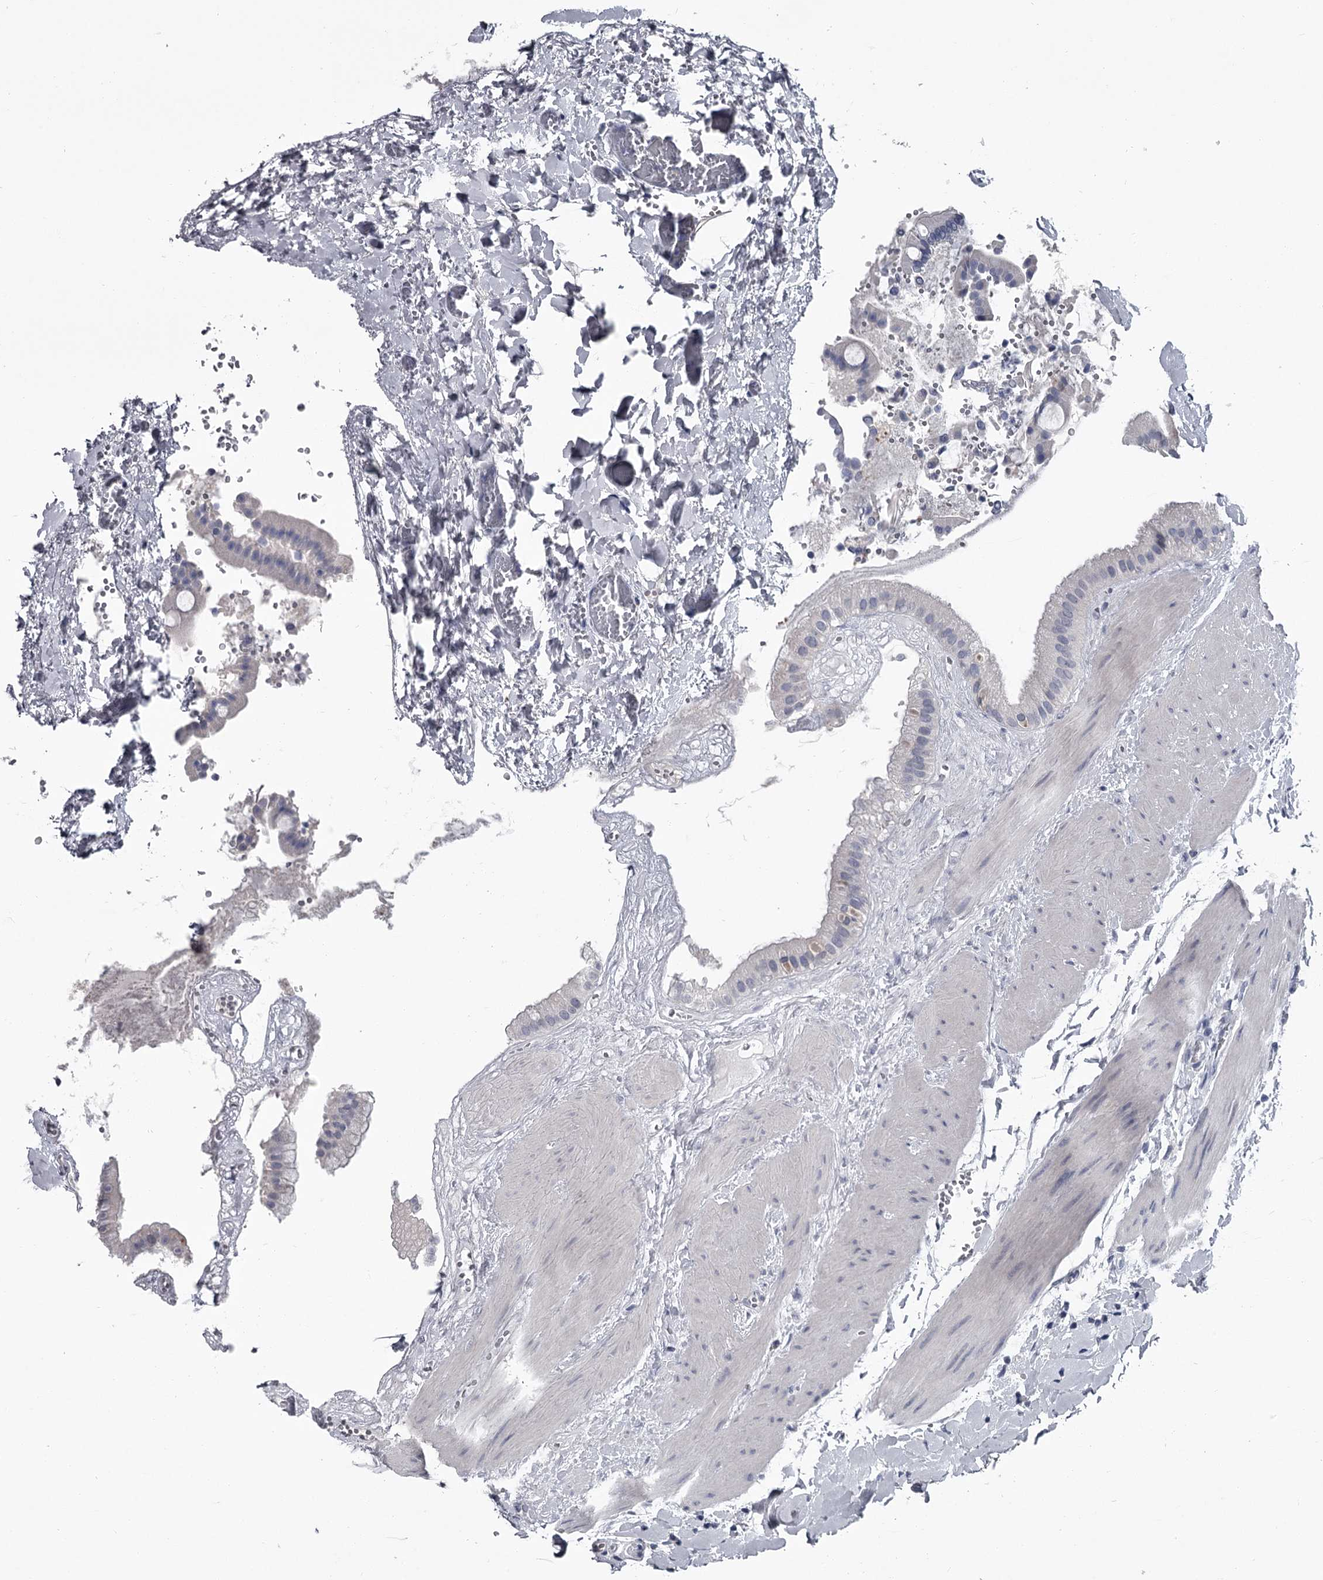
{"staining": {"intensity": "weak", "quantity": "<25%", "location": "cytoplasmic/membranous"}, "tissue": "gallbladder", "cell_type": "Glandular cells", "image_type": "normal", "snomed": [{"axis": "morphology", "description": "Normal tissue, NOS"}, {"axis": "topography", "description": "Gallbladder"}], "caption": "Image shows no significant protein staining in glandular cells of benign gallbladder. (DAB (3,3'-diaminobenzidine) immunohistochemistry (IHC), high magnification).", "gene": "DAO", "patient": {"sex": "male", "age": 55}}